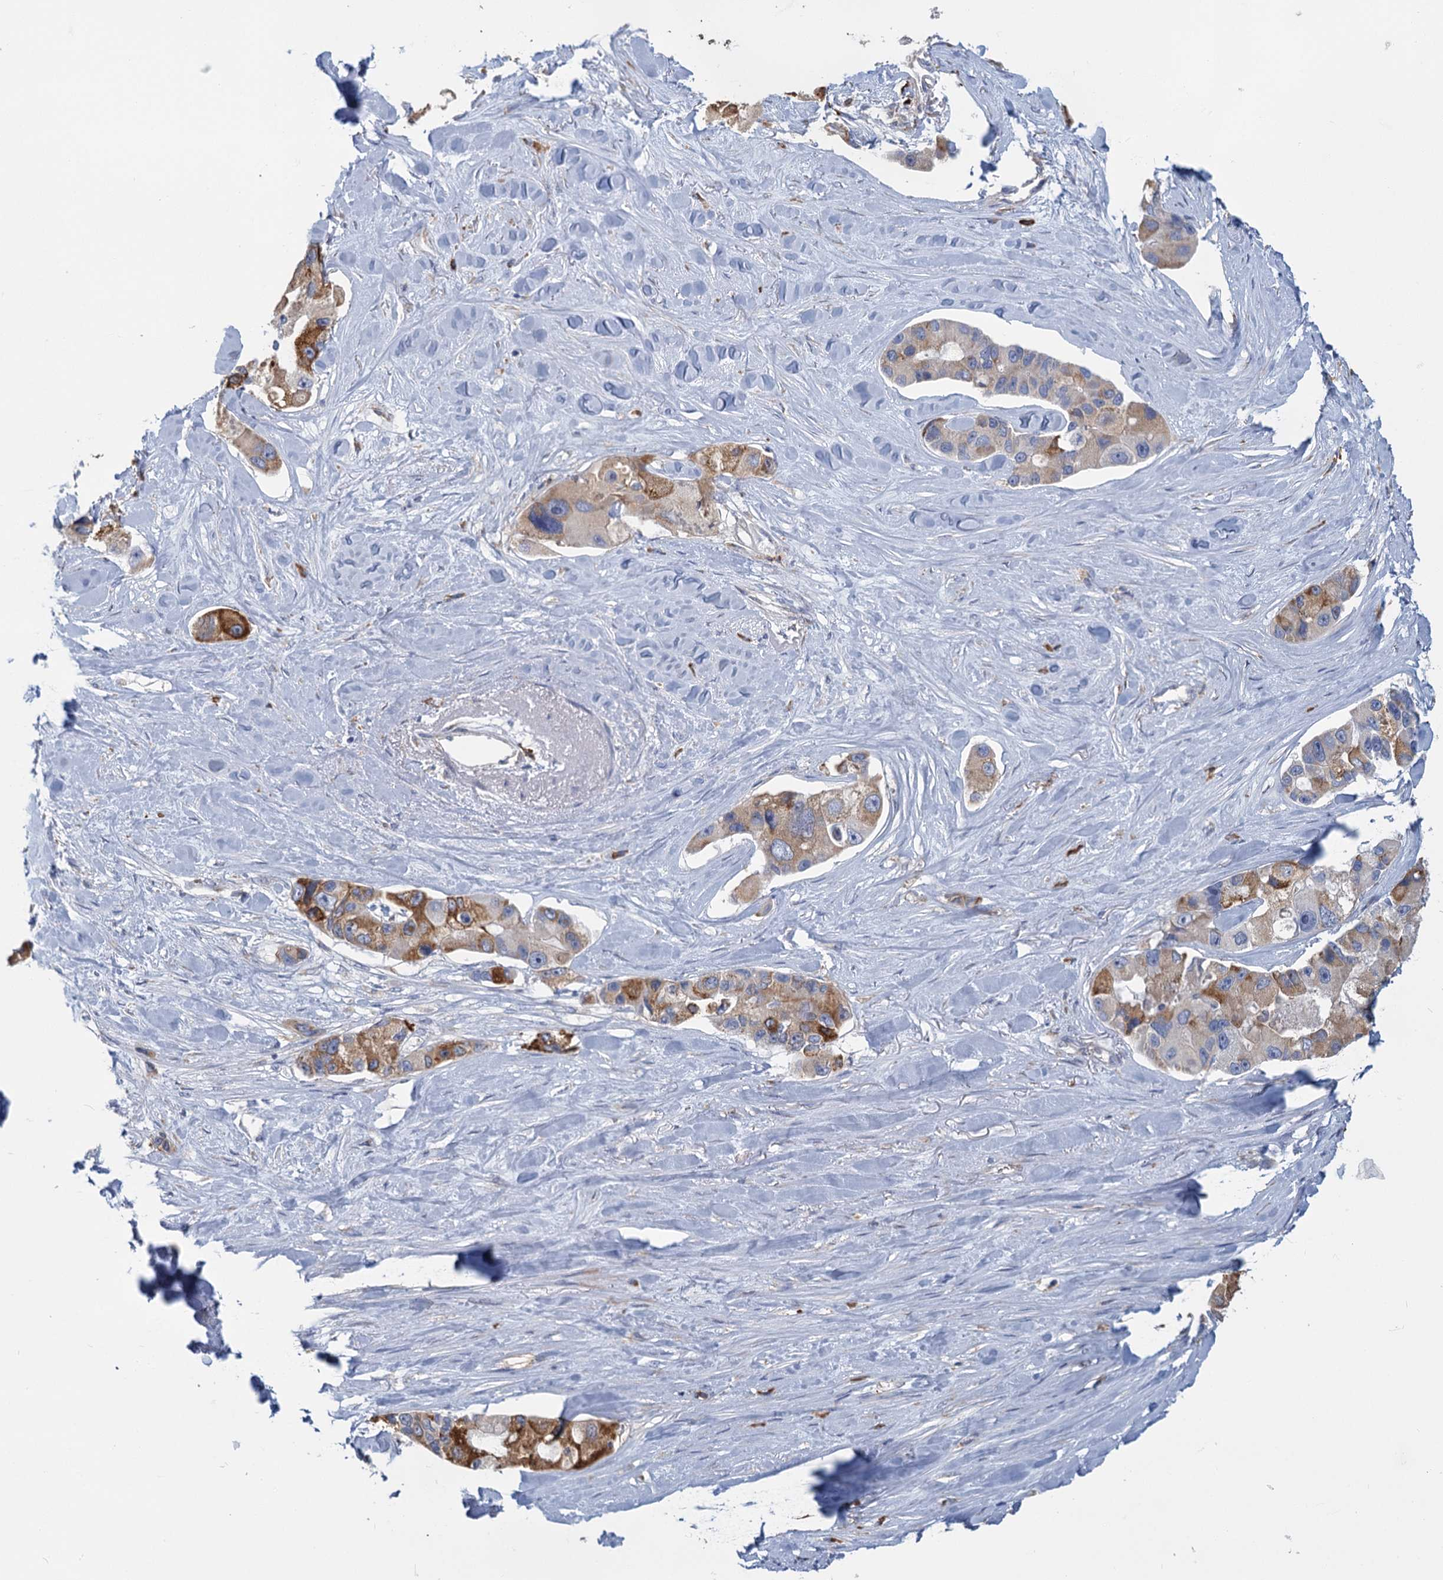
{"staining": {"intensity": "moderate", "quantity": "25%-75%", "location": "cytoplasmic/membranous"}, "tissue": "lung cancer", "cell_type": "Tumor cells", "image_type": "cancer", "snomed": [{"axis": "morphology", "description": "Adenocarcinoma, NOS"}, {"axis": "topography", "description": "Lung"}], "caption": "Moderate cytoplasmic/membranous staining for a protein is identified in approximately 25%-75% of tumor cells of lung cancer (adenocarcinoma) using immunohistochemistry.", "gene": "ANKRD16", "patient": {"sex": "female", "age": 54}}